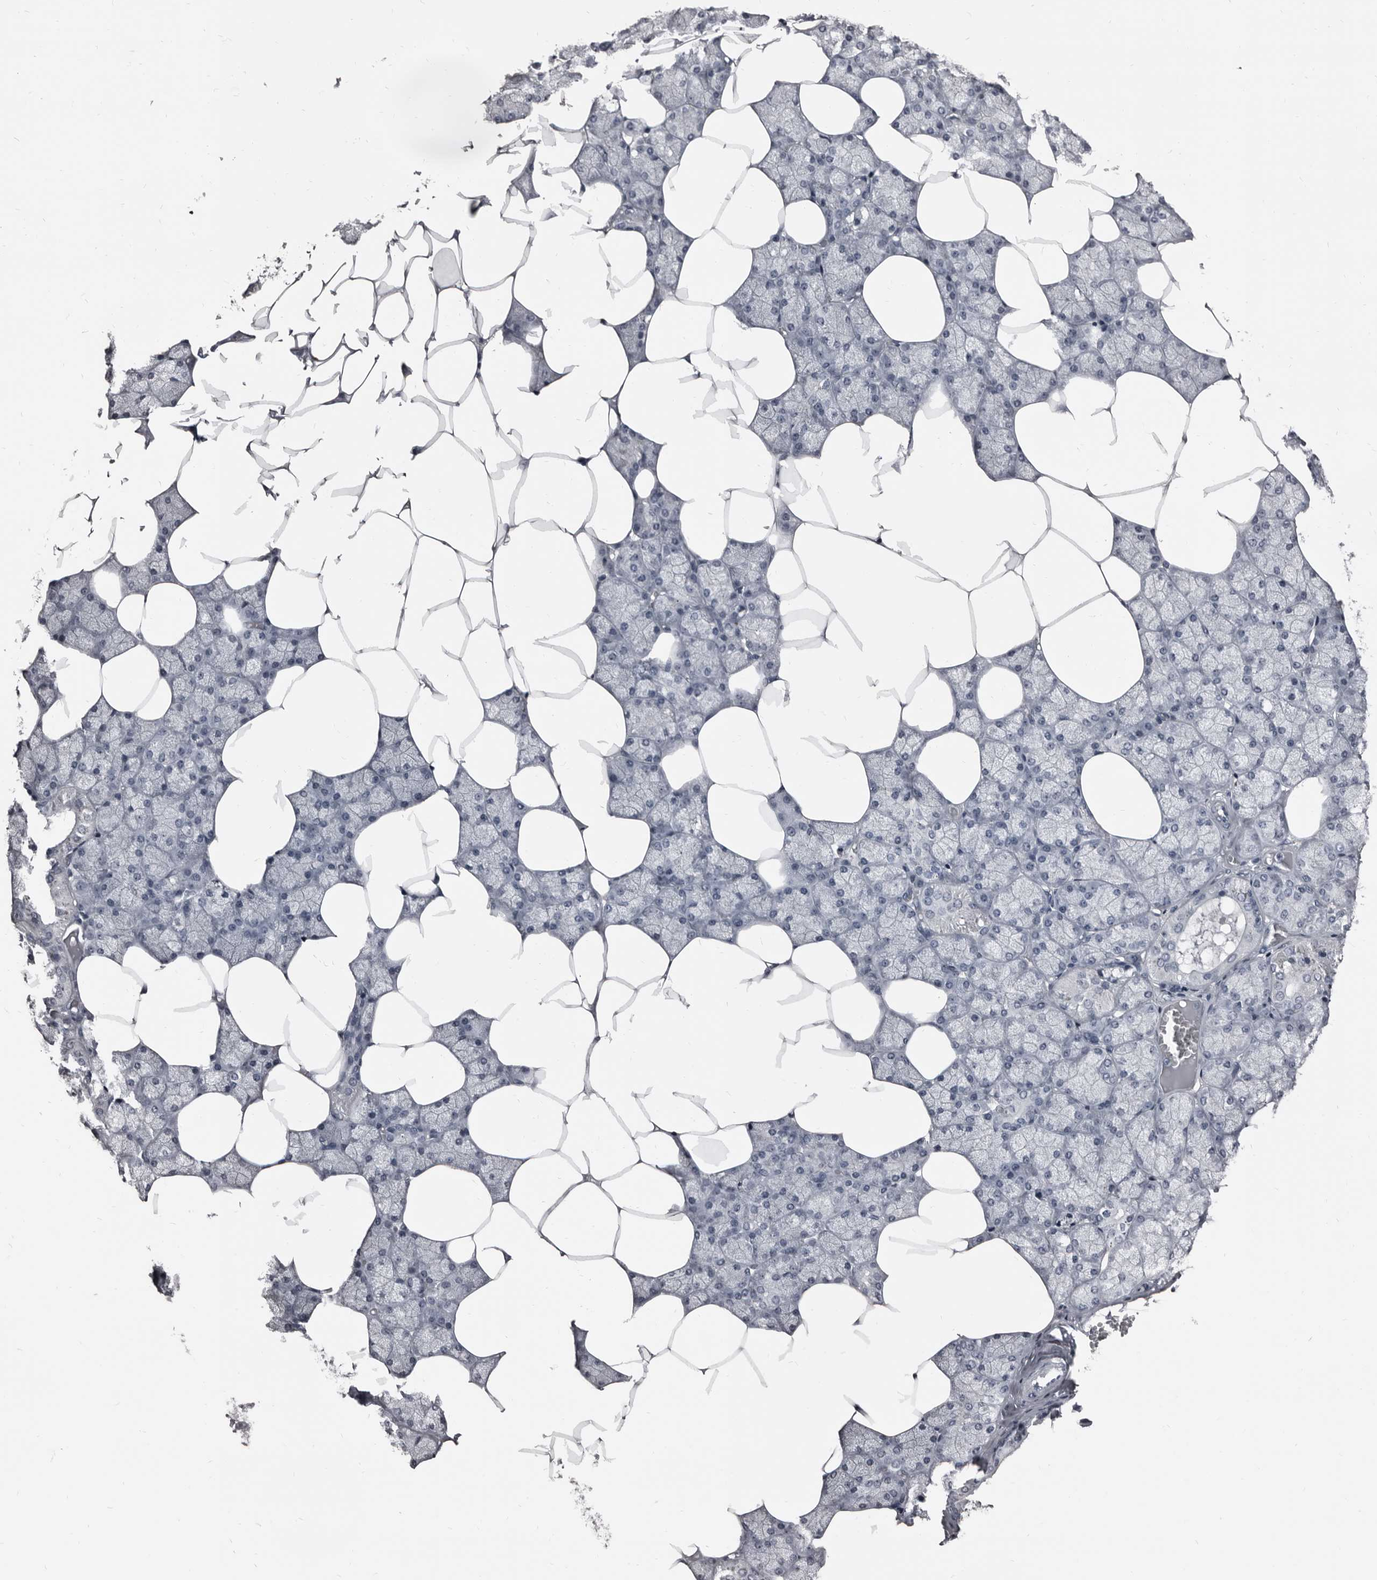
{"staining": {"intensity": "weak", "quantity": "<25%", "location": "cytoplasmic/membranous"}, "tissue": "salivary gland", "cell_type": "Glandular cells", "image_type": "normal", "snomed": [{"axis": "morphology", "description": "Normal tissue, NOS"}, {"axis": "topography", "description": "Salivary gland"}], "caption": "Immunohistochemistry micrograph of unremarkable salivary gland stained for a protein (brown), which exhibits no staining in glandular cells.", "gene": "GREB1", "patient": {"sex": "male", "age": 62}}